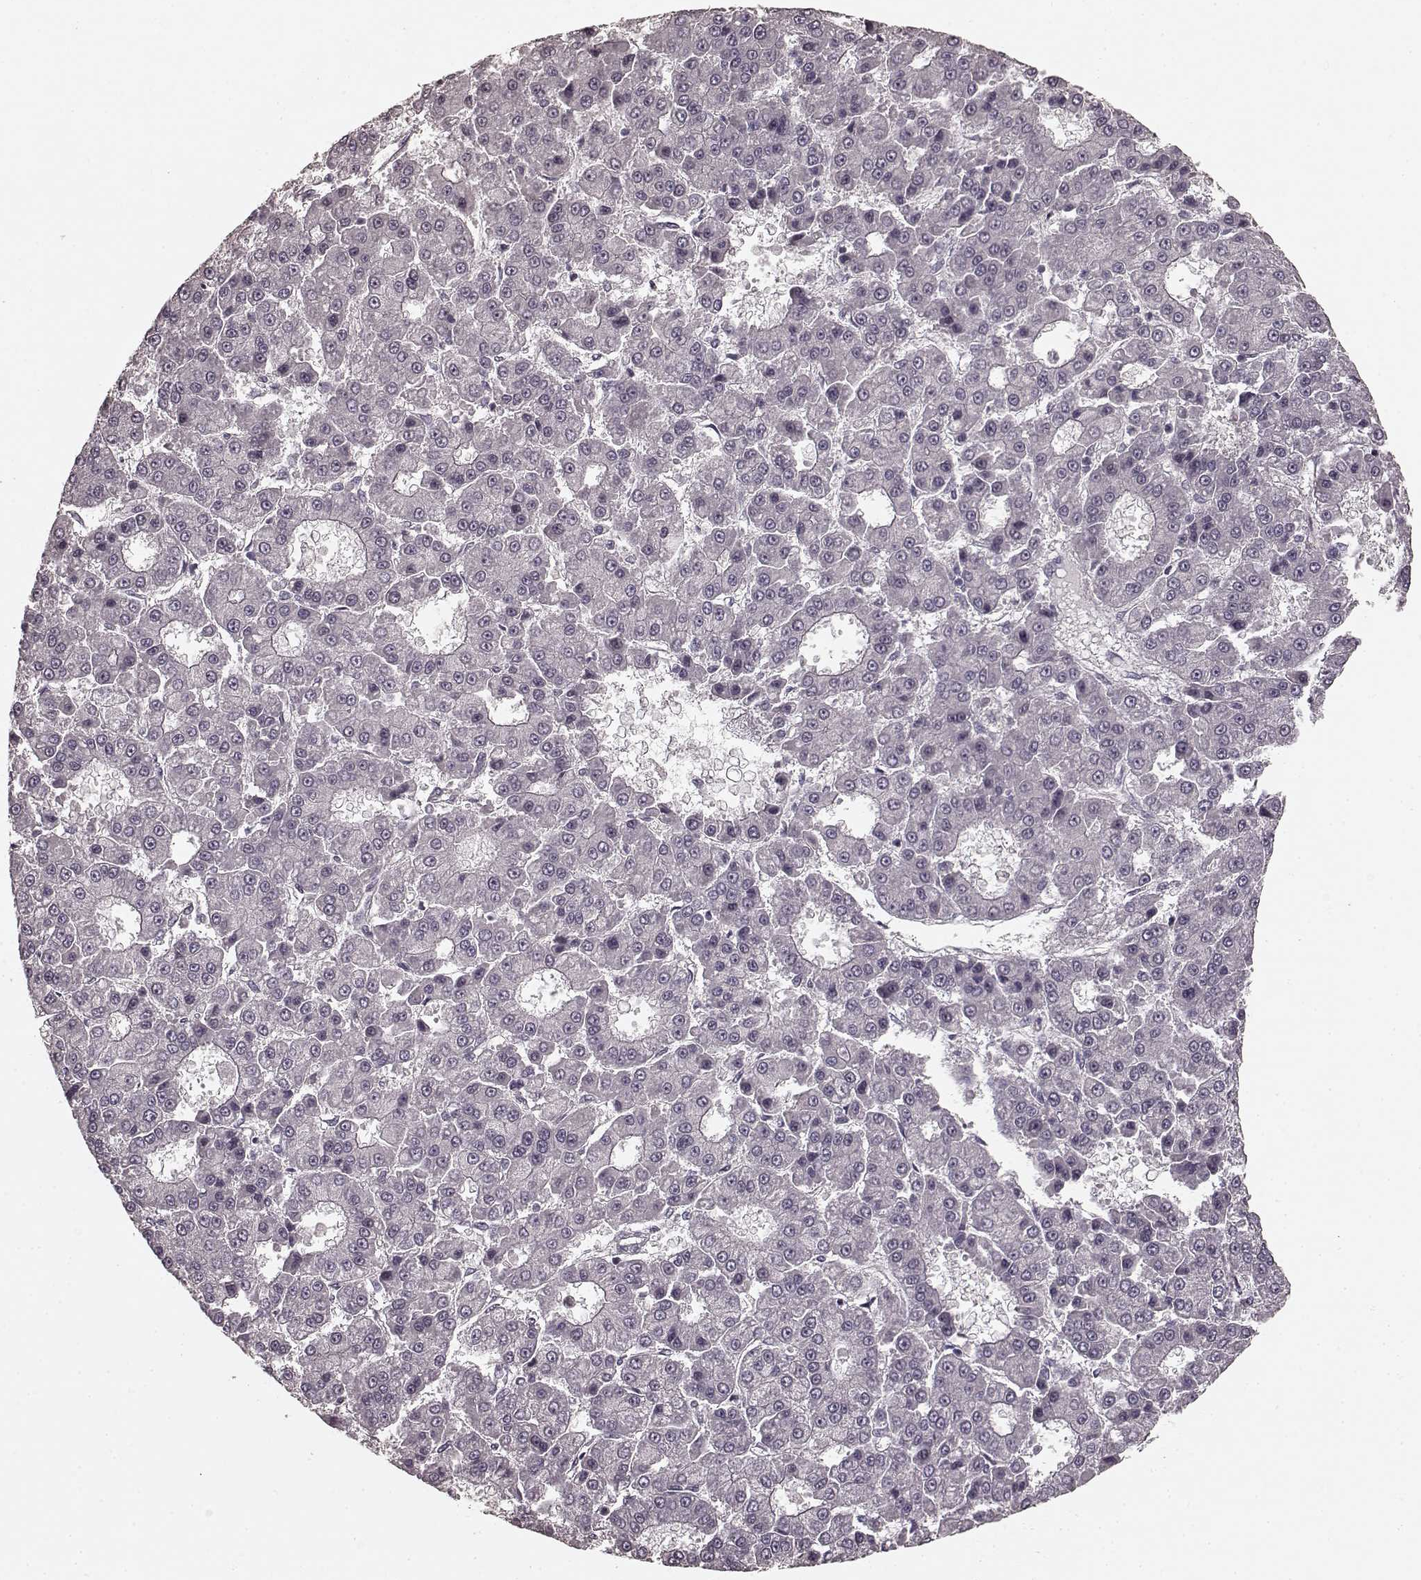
{"staining": {"intensity": "negative", "quantity": "none", "location": "none"}, "tissue": "liver cancer", "cell_type": "Tumor cells", "image_type": "cancer", "snomed": [{"axis": "morphology", "description": "Carcinoma, Hepatocellular, NOS"}, {"axis": "topography", "description": "Liver"}], "caption": "Immunohistochemical staining of human liver hepatocellular carcinoma exhibits no significant staining in tumor cells.", "gene": "PRKCE", "patient": {"sex": "male", "age": 70}}